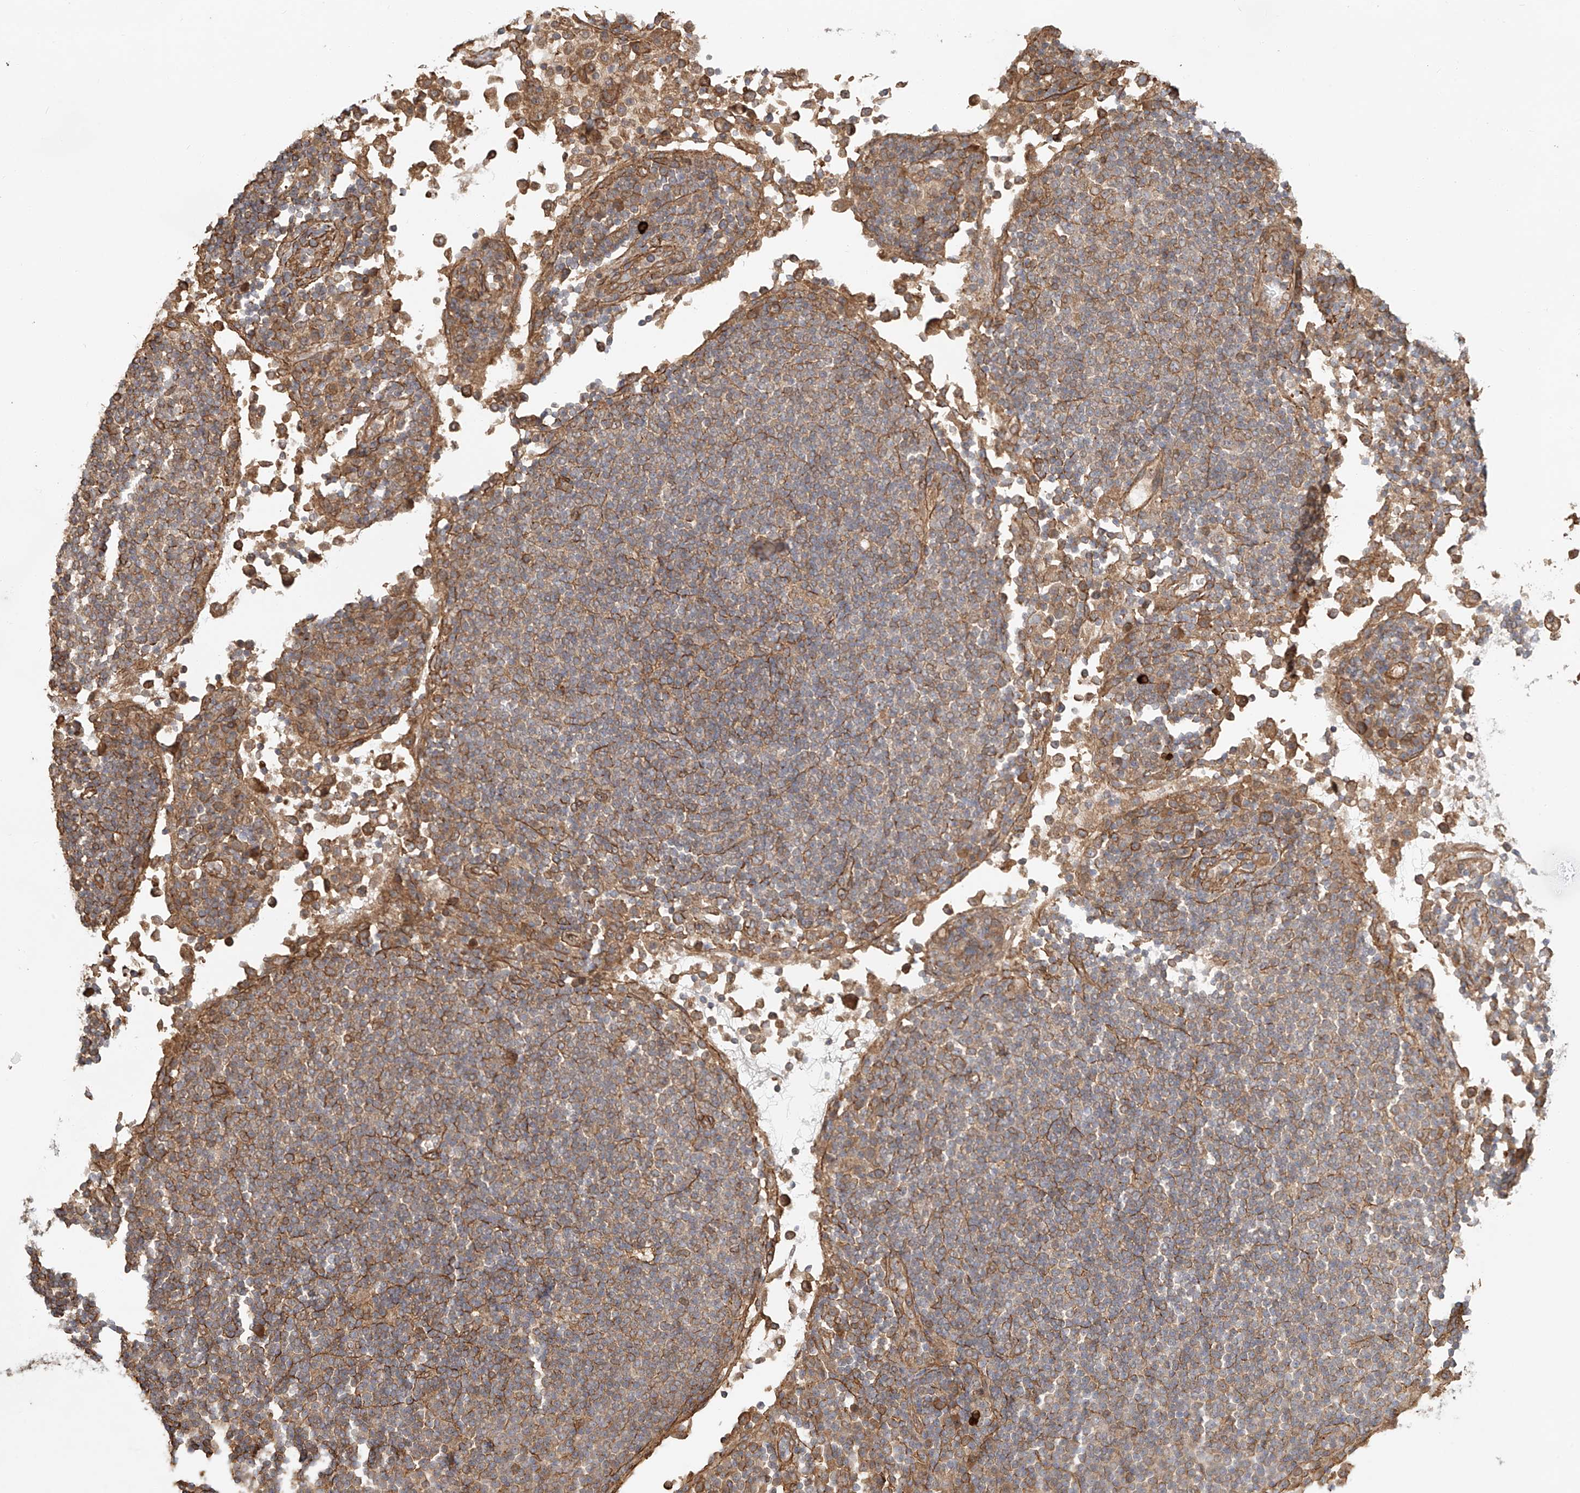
{"staining": {"intensity": "moderate", "quantity": "25%-75%", "location": "cytoplasmic/membranous"}, "tissue": "lymph node", "cell_type": "Germinal center cells", "image_type": "normal", "snomed": [{"axis": "morphology", "description": "Normal tissue, NOS"}, {"axis": "topography", "description": "Lymph node"}], "caption": "High-power microscopy captured an immunohistochemistry histopathology image of benign lymph node, revealing moderate cytoplasmic/membranous staining in about 25%-75% of germinal center cells.", "gene": "CSMD3", "patient": {"sex": "female", "age": 53}}